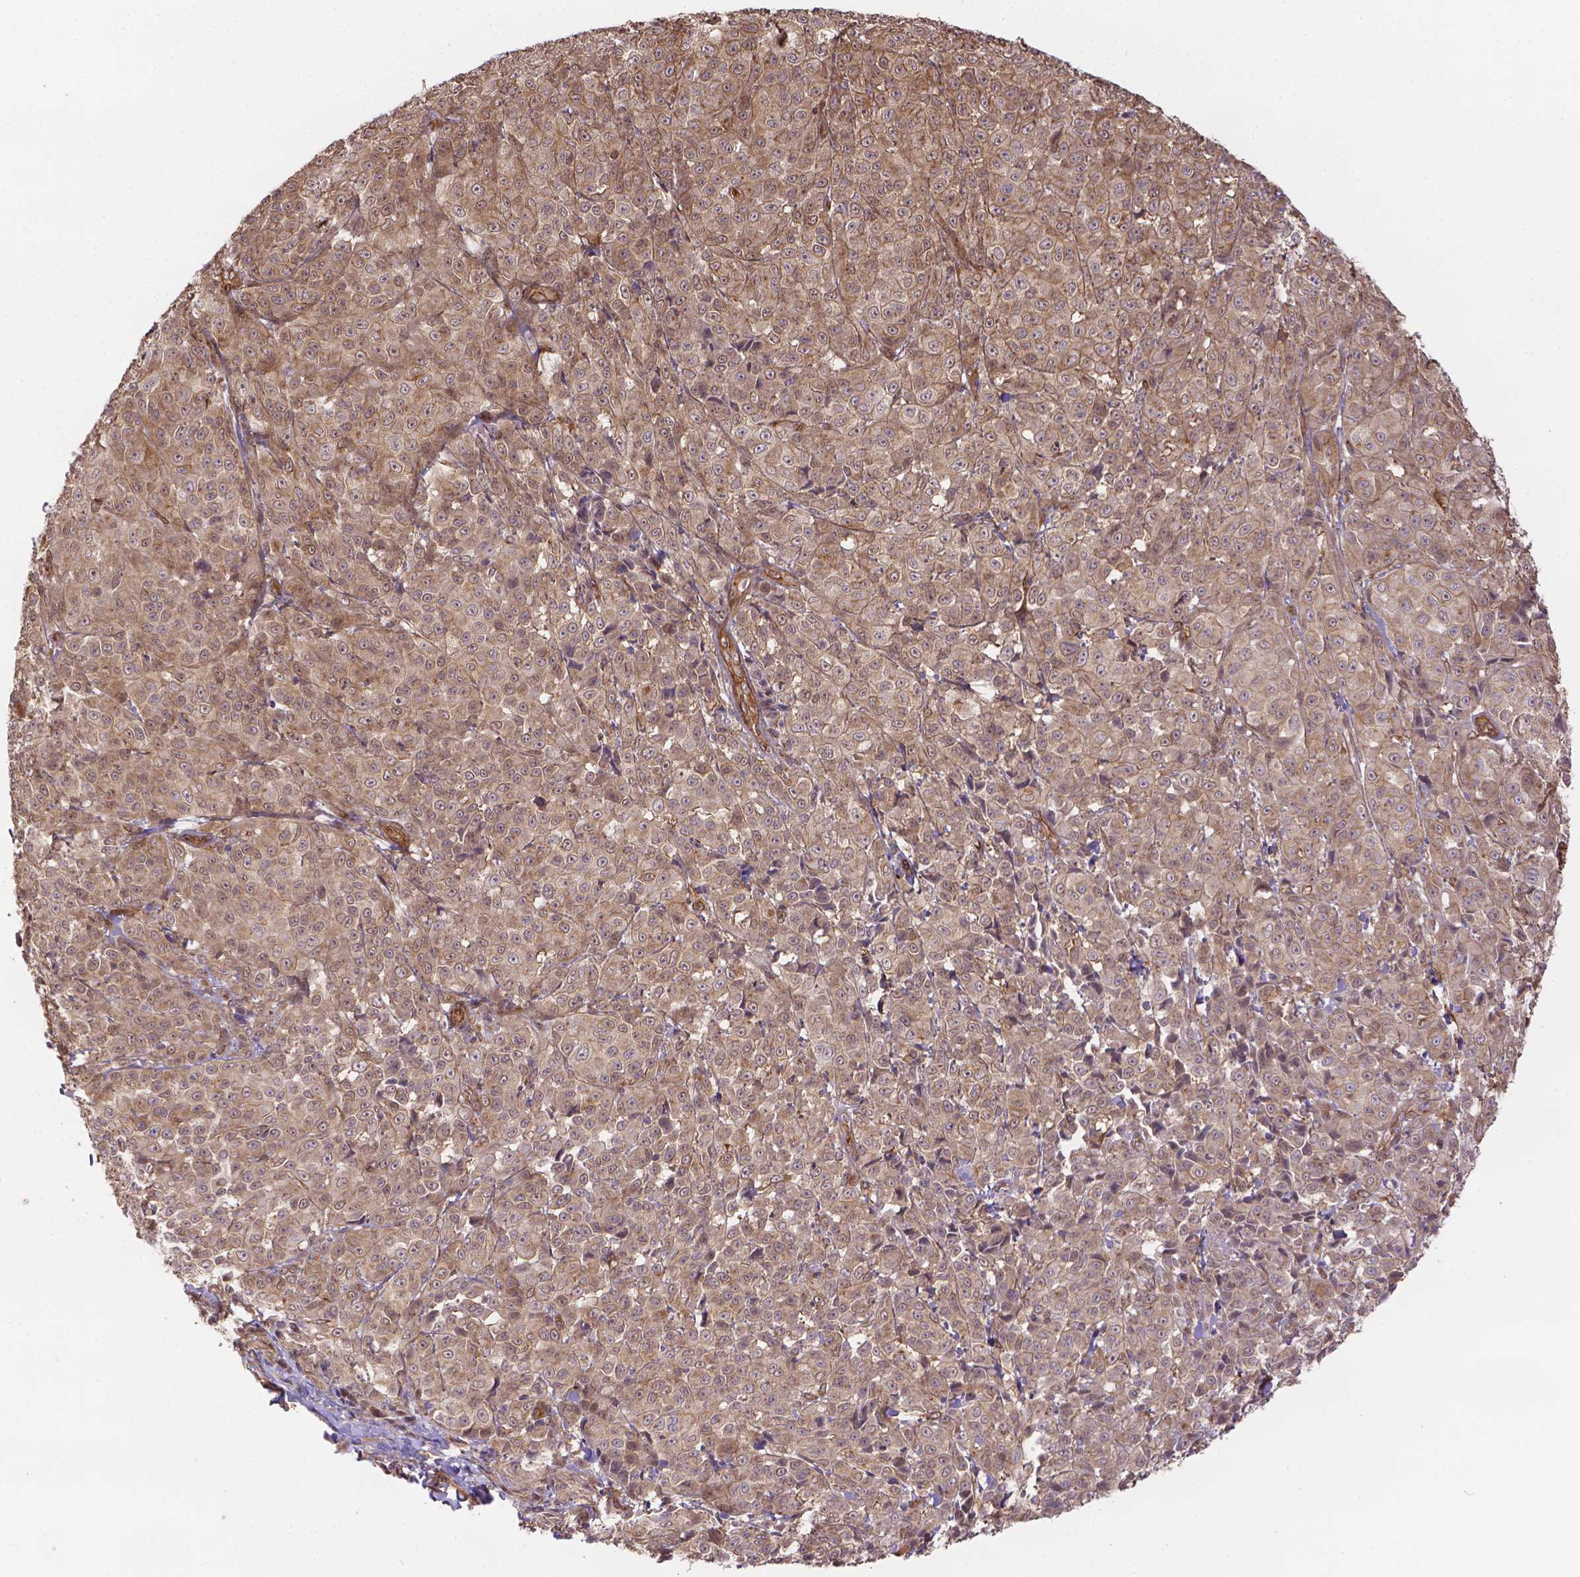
{"staining": {"intensity": "weak", "quantity": ">75%", "location": "cytoplasmic/membranous"}, "tissue": "melanoma", "cell_type": "Tumor cells", "image_type": "cancer", "snomed": [{"axis": "morphology", "description": "Malignant melanoma, NOS"}, {"axis": "topography", "description": "Skin"}], "caption": "A low amount of weak cytoplasmic/membranous expression is seen in approximately >75% of tumor cells in malignant melanoma tissue.", "gene": "YAP1", "patient": {"sex": "male", "age": 89}}